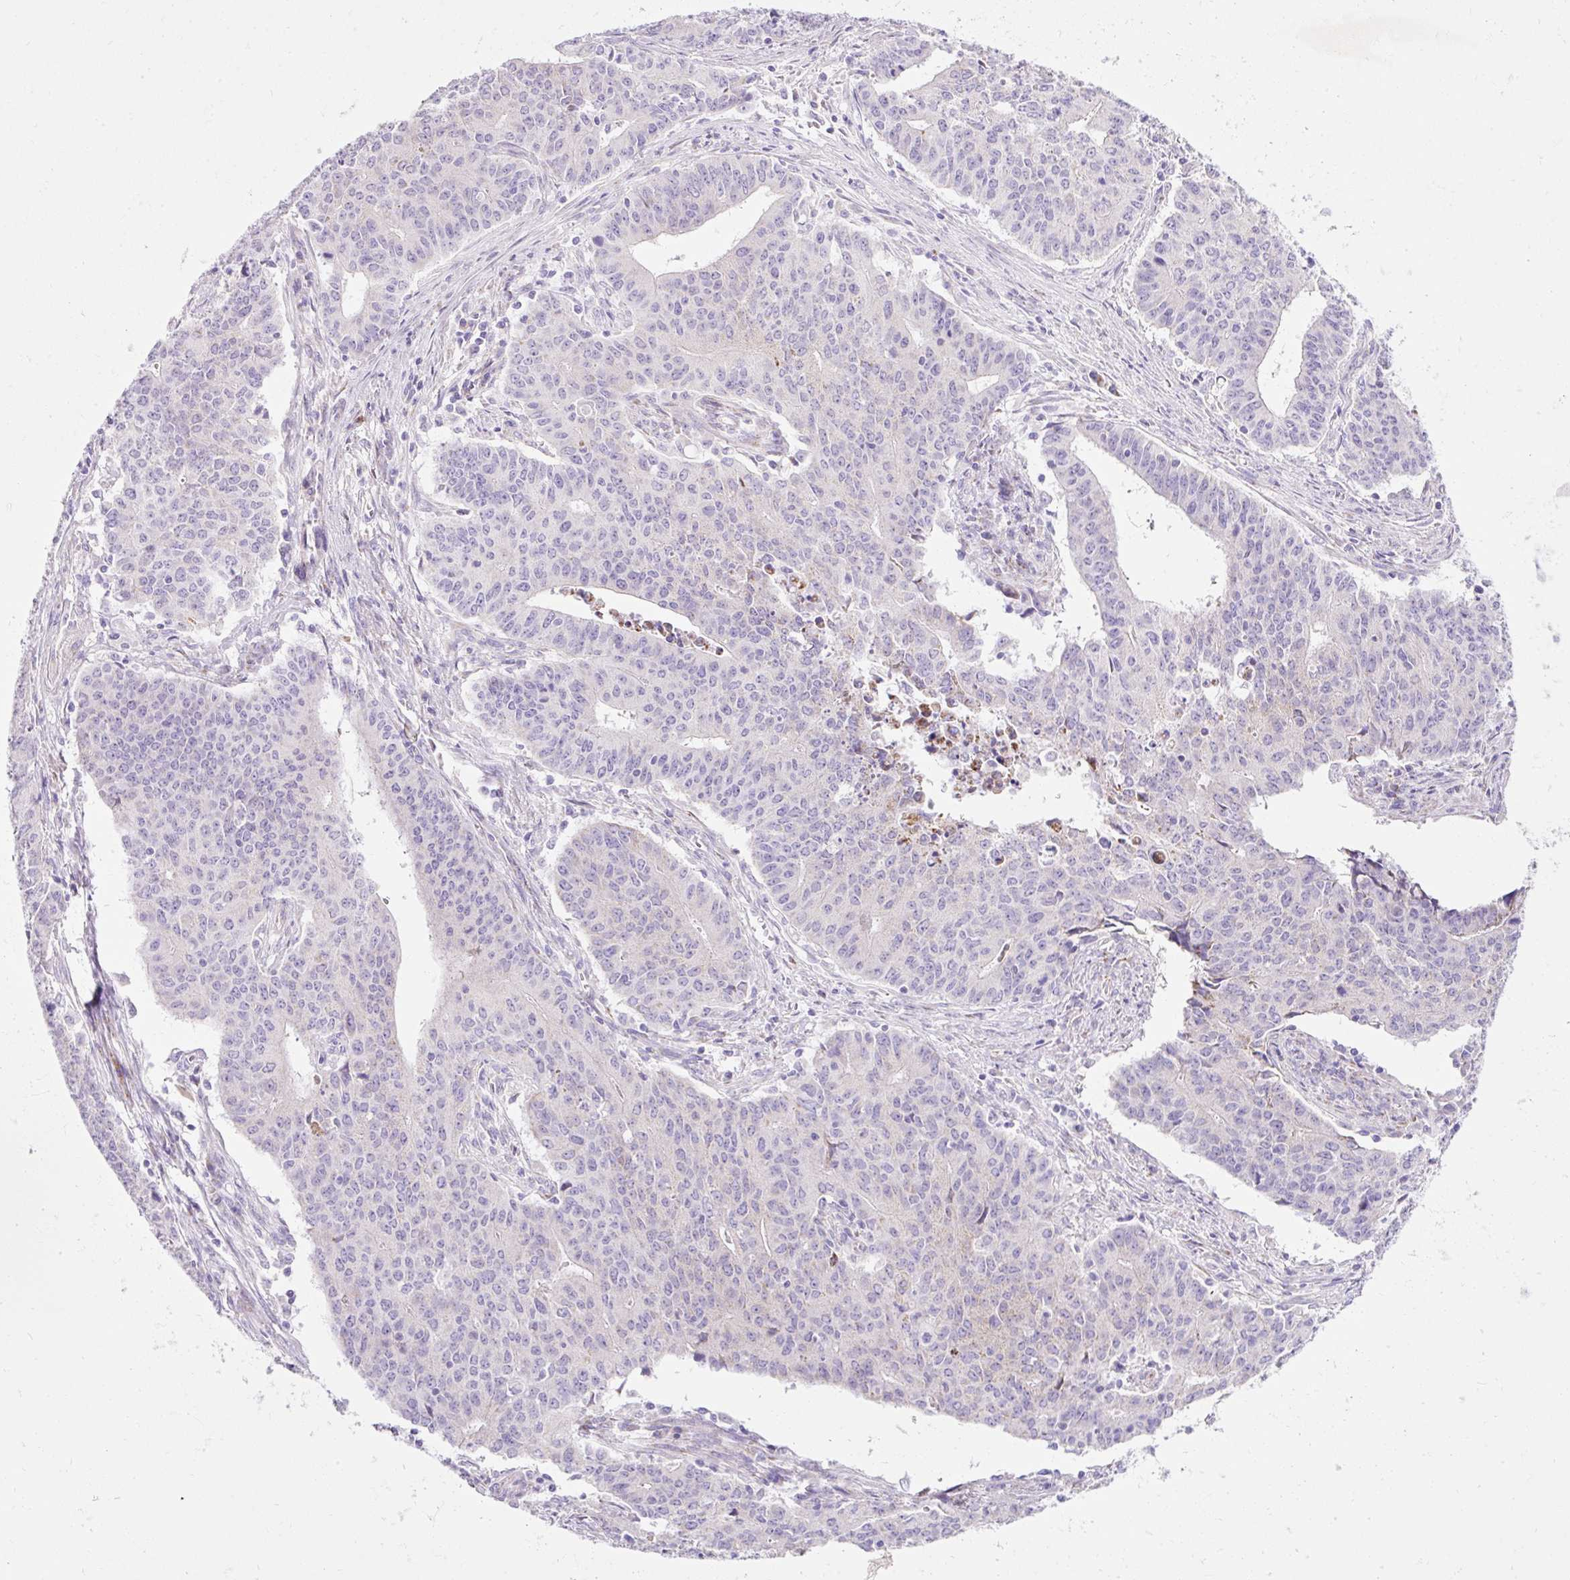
{"staining": {"intensity": "negative", "quantity": "none", "location": "none"}, "tissue": "endometrial cancer", "cell_type": "Tumor cells", "image_type": "cancer", "snomed": [{"axis": "morphology", "description": "Adenocarcinoma, NOS"}, {"axis": "topography", "description": "Endometrium"}], "caption": "The photomicrograph reveals no staining of tumor cells in adenocarcinoma (endometrial).", "gene": "PLPP2", "patient": {"sex": "female", "age": 59}}